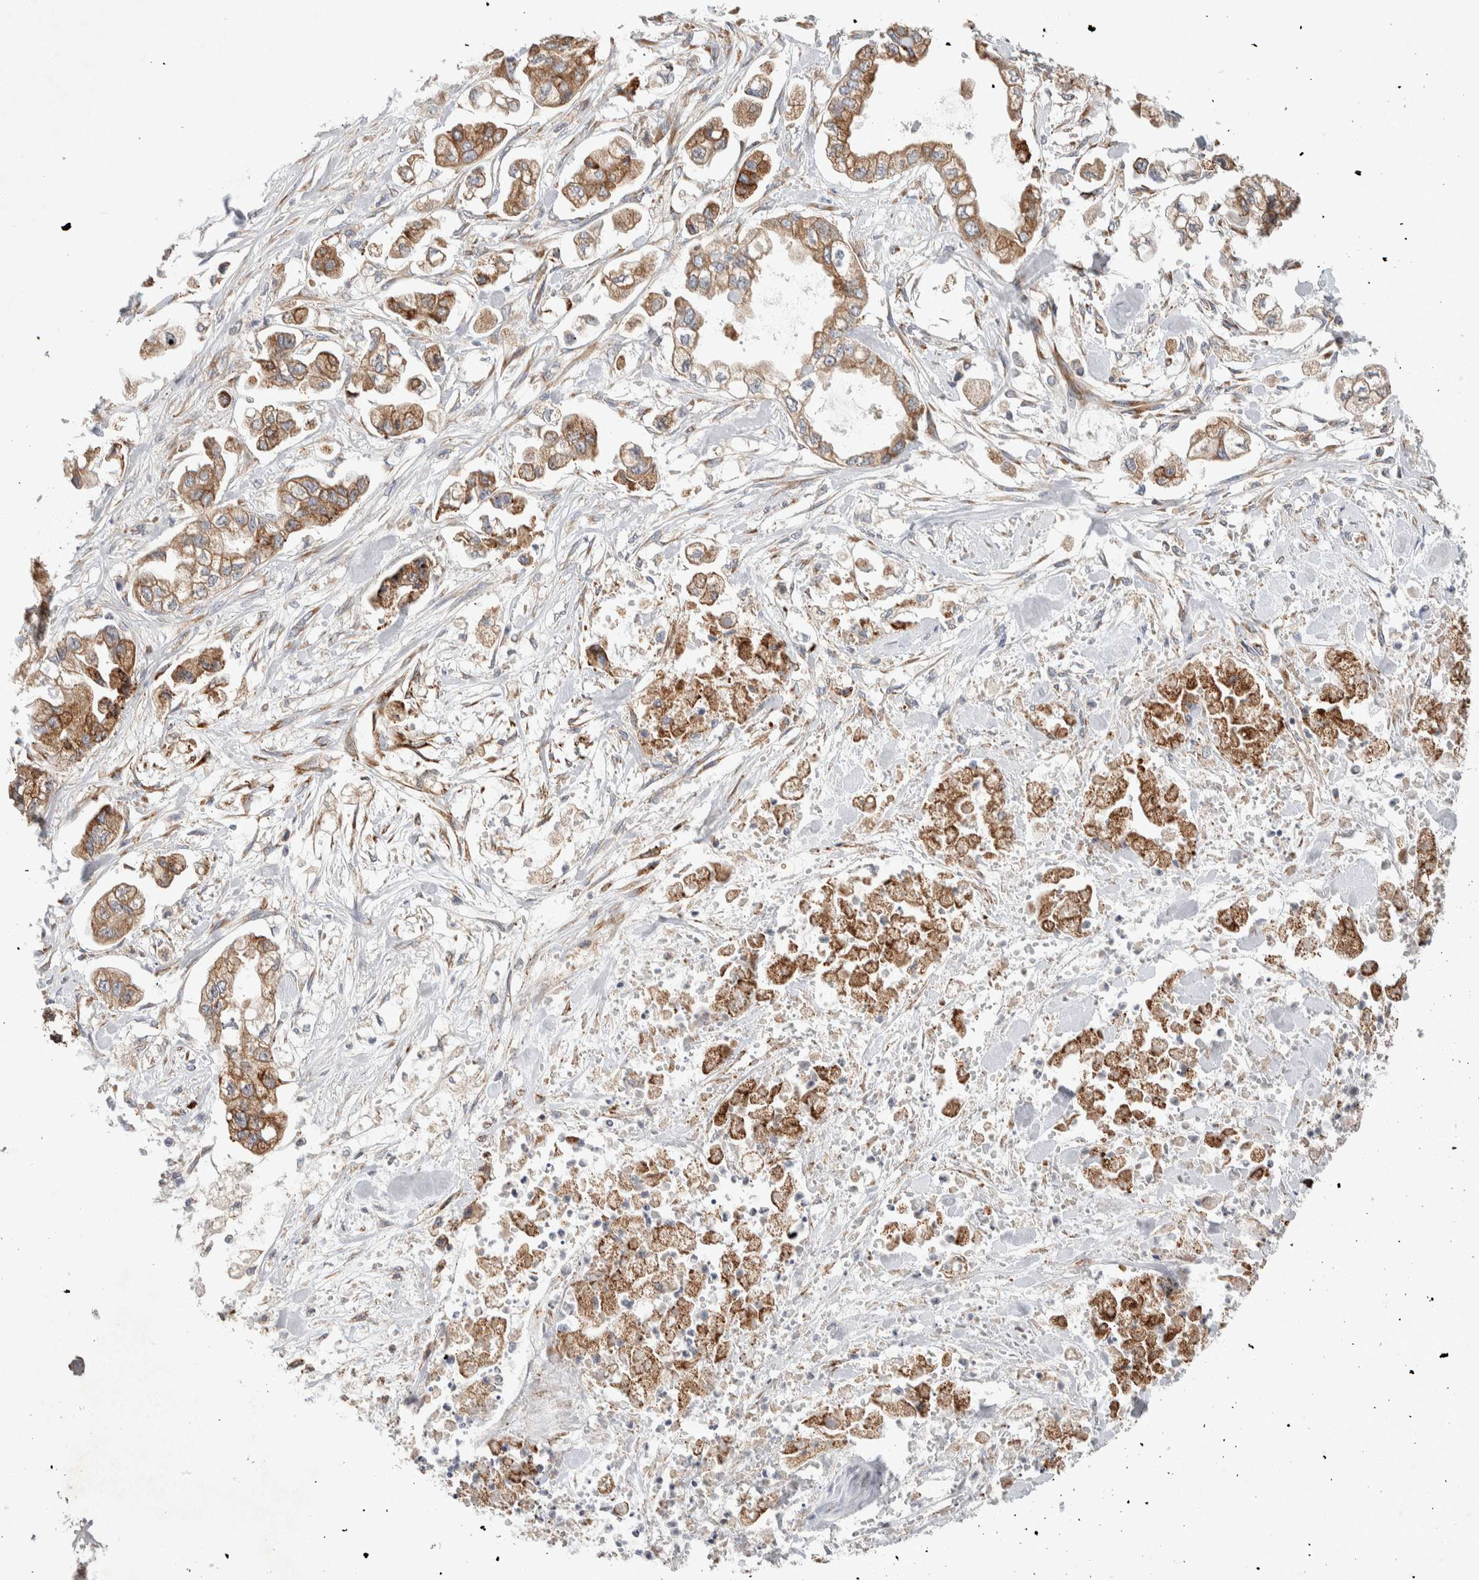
{"staining": {"intensity": "moderate", "quantity": ">75%", "location": "cytoplasmic/membranous"}, "tissue": "stomach cancer", "cell_type": "Tumor cells", "image_type": "cancer", "snomed": [{"axis": "morphology", "description": "Normal tissue, NOS"}, {"axis": "morphology", "description": "Adenocarcinoma, NOS"}, {"axis": "topography", "description": "Stomach"}], "caption": "Tumor cells exhibit medium levels of moderate cytoplasmic/membranous expression in approximately >75% of cells in stomach adenocarcinoma. The staining was performed using DAB (3,3'-diaminobenzidine), with brown indicating positive protein expression. Nuclei are stained blue with hematoxylin.", "gene": "ADCY8", "patient": {"sex": "male", "age": 62}}